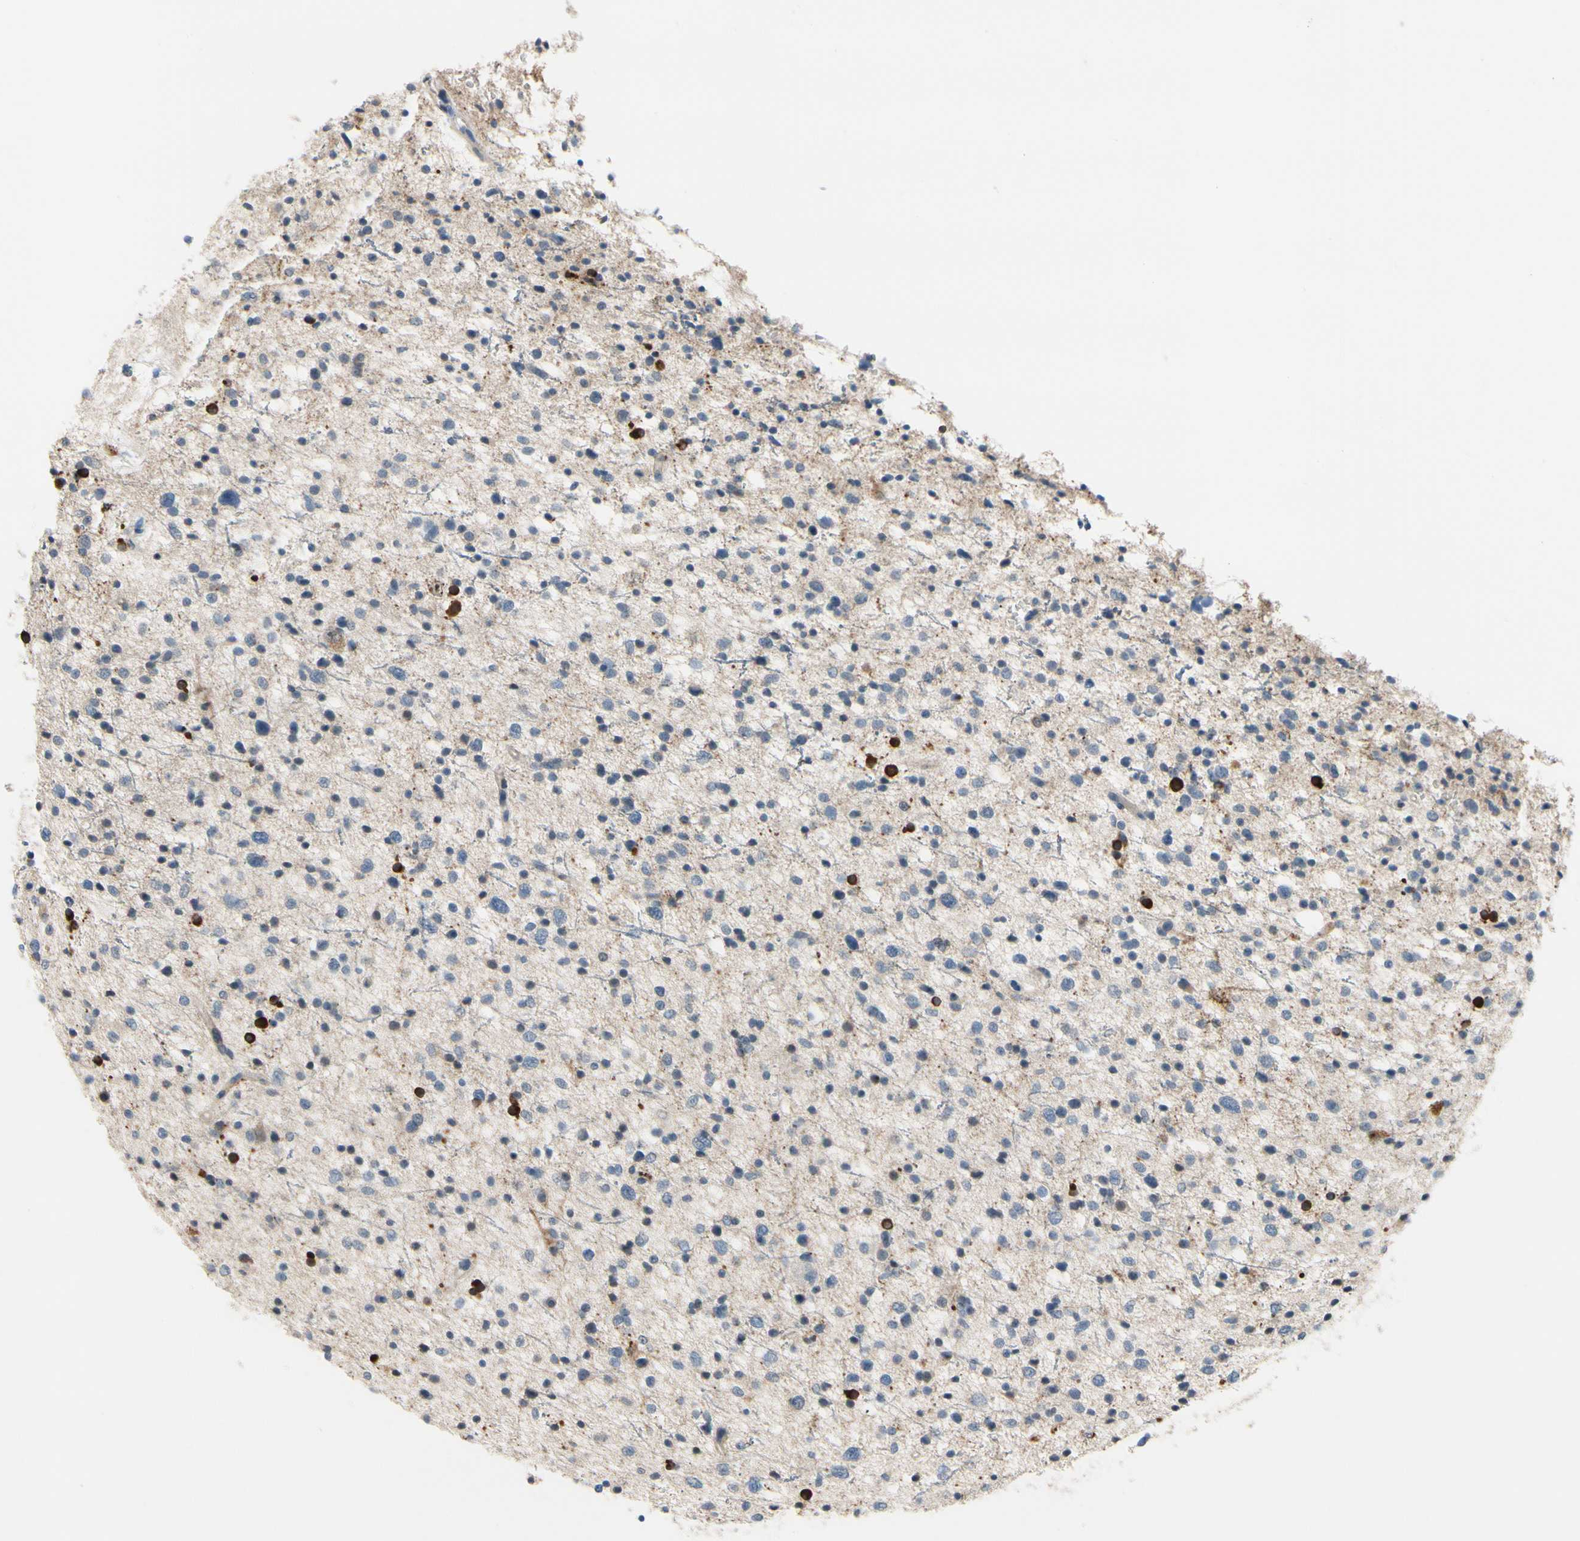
{"staining": {"intensity": "strong", "quantity": "<25%", "location": "cytoplasmic/membranous"}, "tissue": "glioma", "cell_type": "Tumor cells", "image_type": "cancer", "snomed": [{"axis": "morphology", "description": "Glioma, malignant, Low grade"}, {"axis": "topography", "description": "Brain"}], "caption": "Protein expression by immunohistochemistry (IHC) reveals strong cytoplasmic/membranous expression in about <25% of tumor cells in glioma.", "gene": "SLC27A6", "patient": {"sex": "female", "age": 37}}